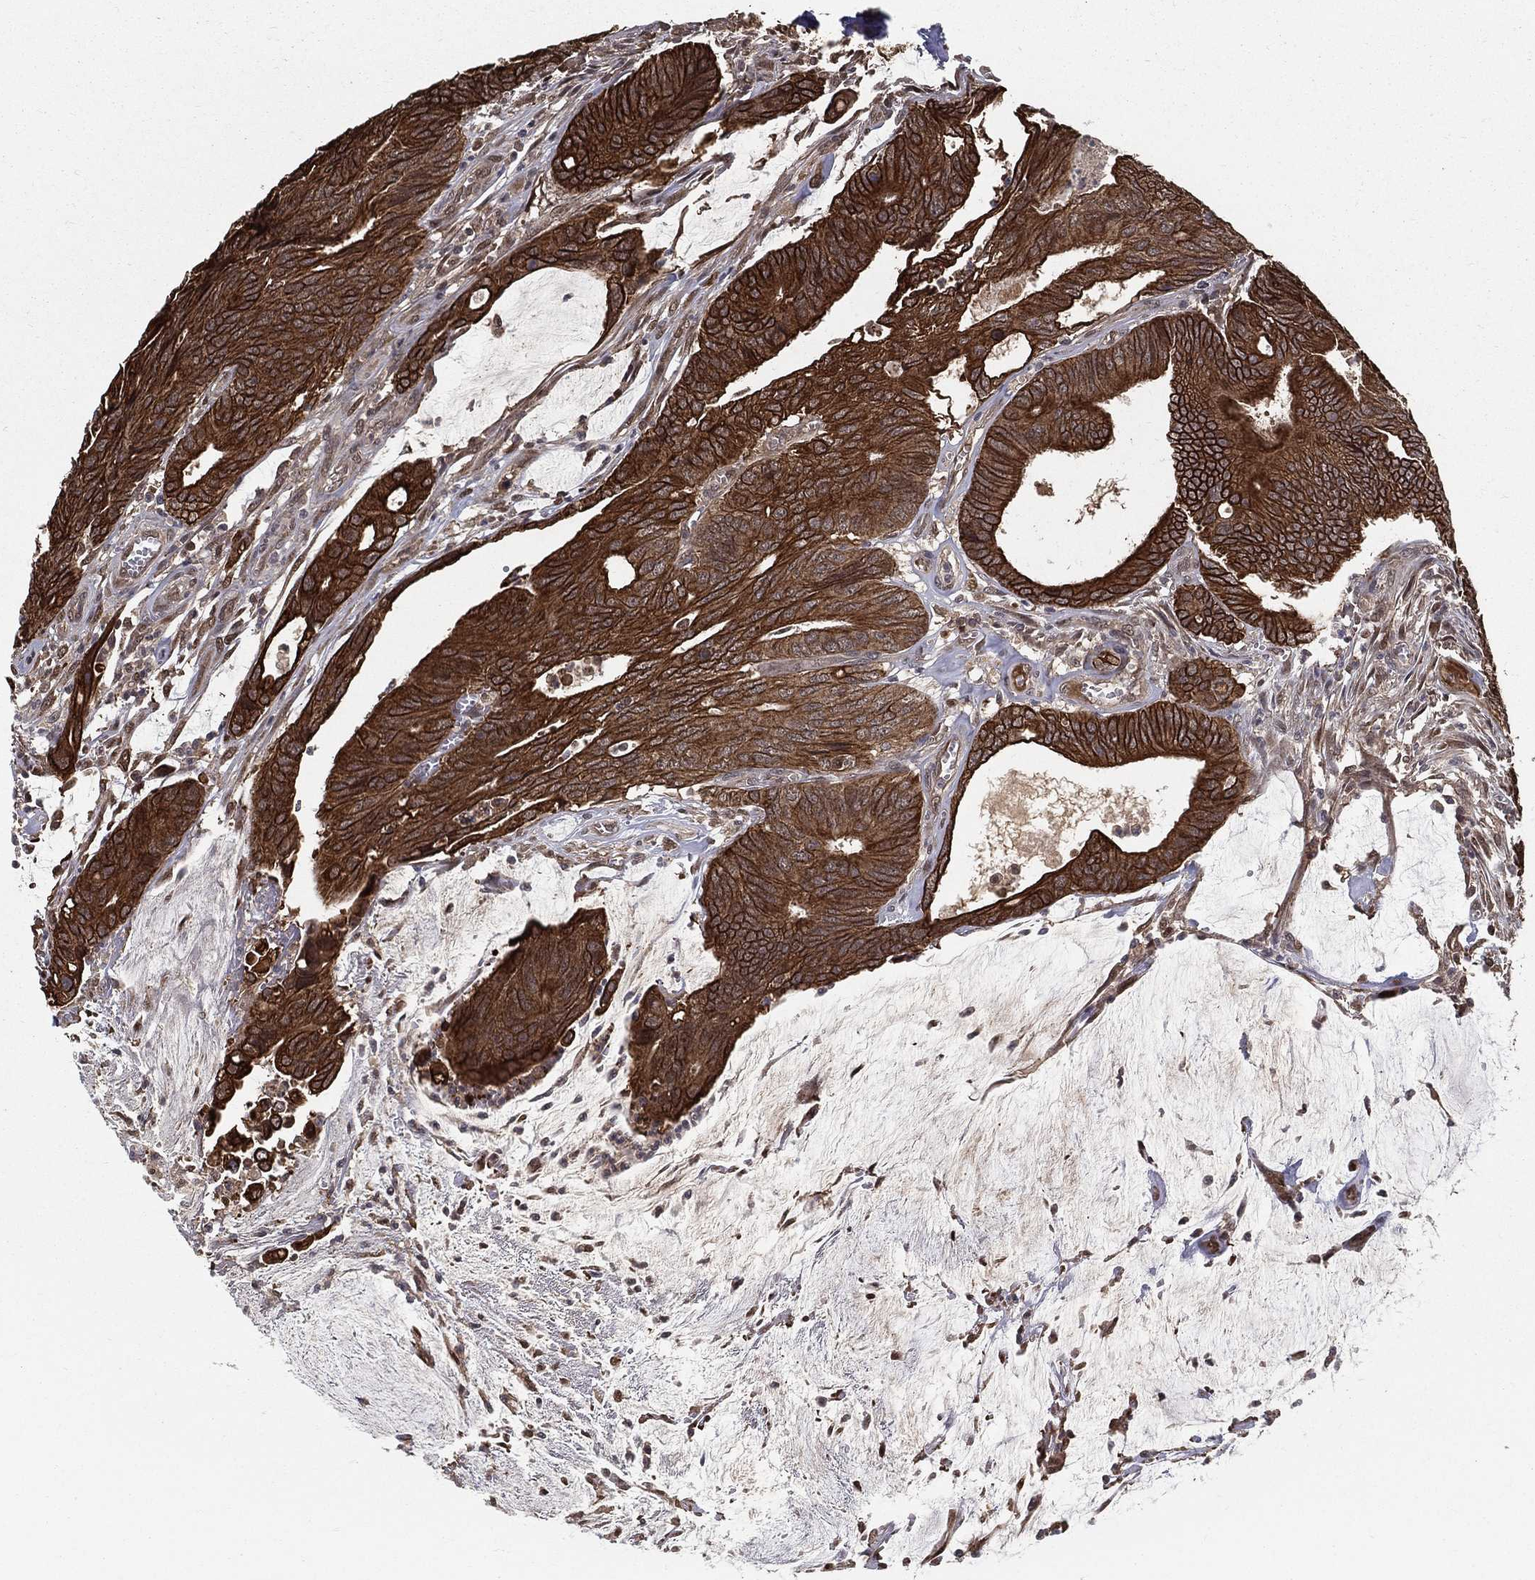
{"staining": {"intensity": "strong", "quantity": ">75%", "location": "cytoplasmic/membranous"}, "tissue": "colorectal cancer", "cell_type": "Tumor cells", "image_type": "cancer", "snomed": [{"axis": "morphology", "description": "Normal tissue, NOS"}, {"axis": "morphology", "description": "Adenocarcinoma, NOS"}, {"axis": "topography", "description": "Colon"}], "caption": "A micrograph of colorectal cancer (adenocarcinoma) stained for a protein displays strong cytoplasmic/membranous brown staining in tumor cells.", "gene": "SLC6A6", "patient": {"sex": "male", "age": 65}}